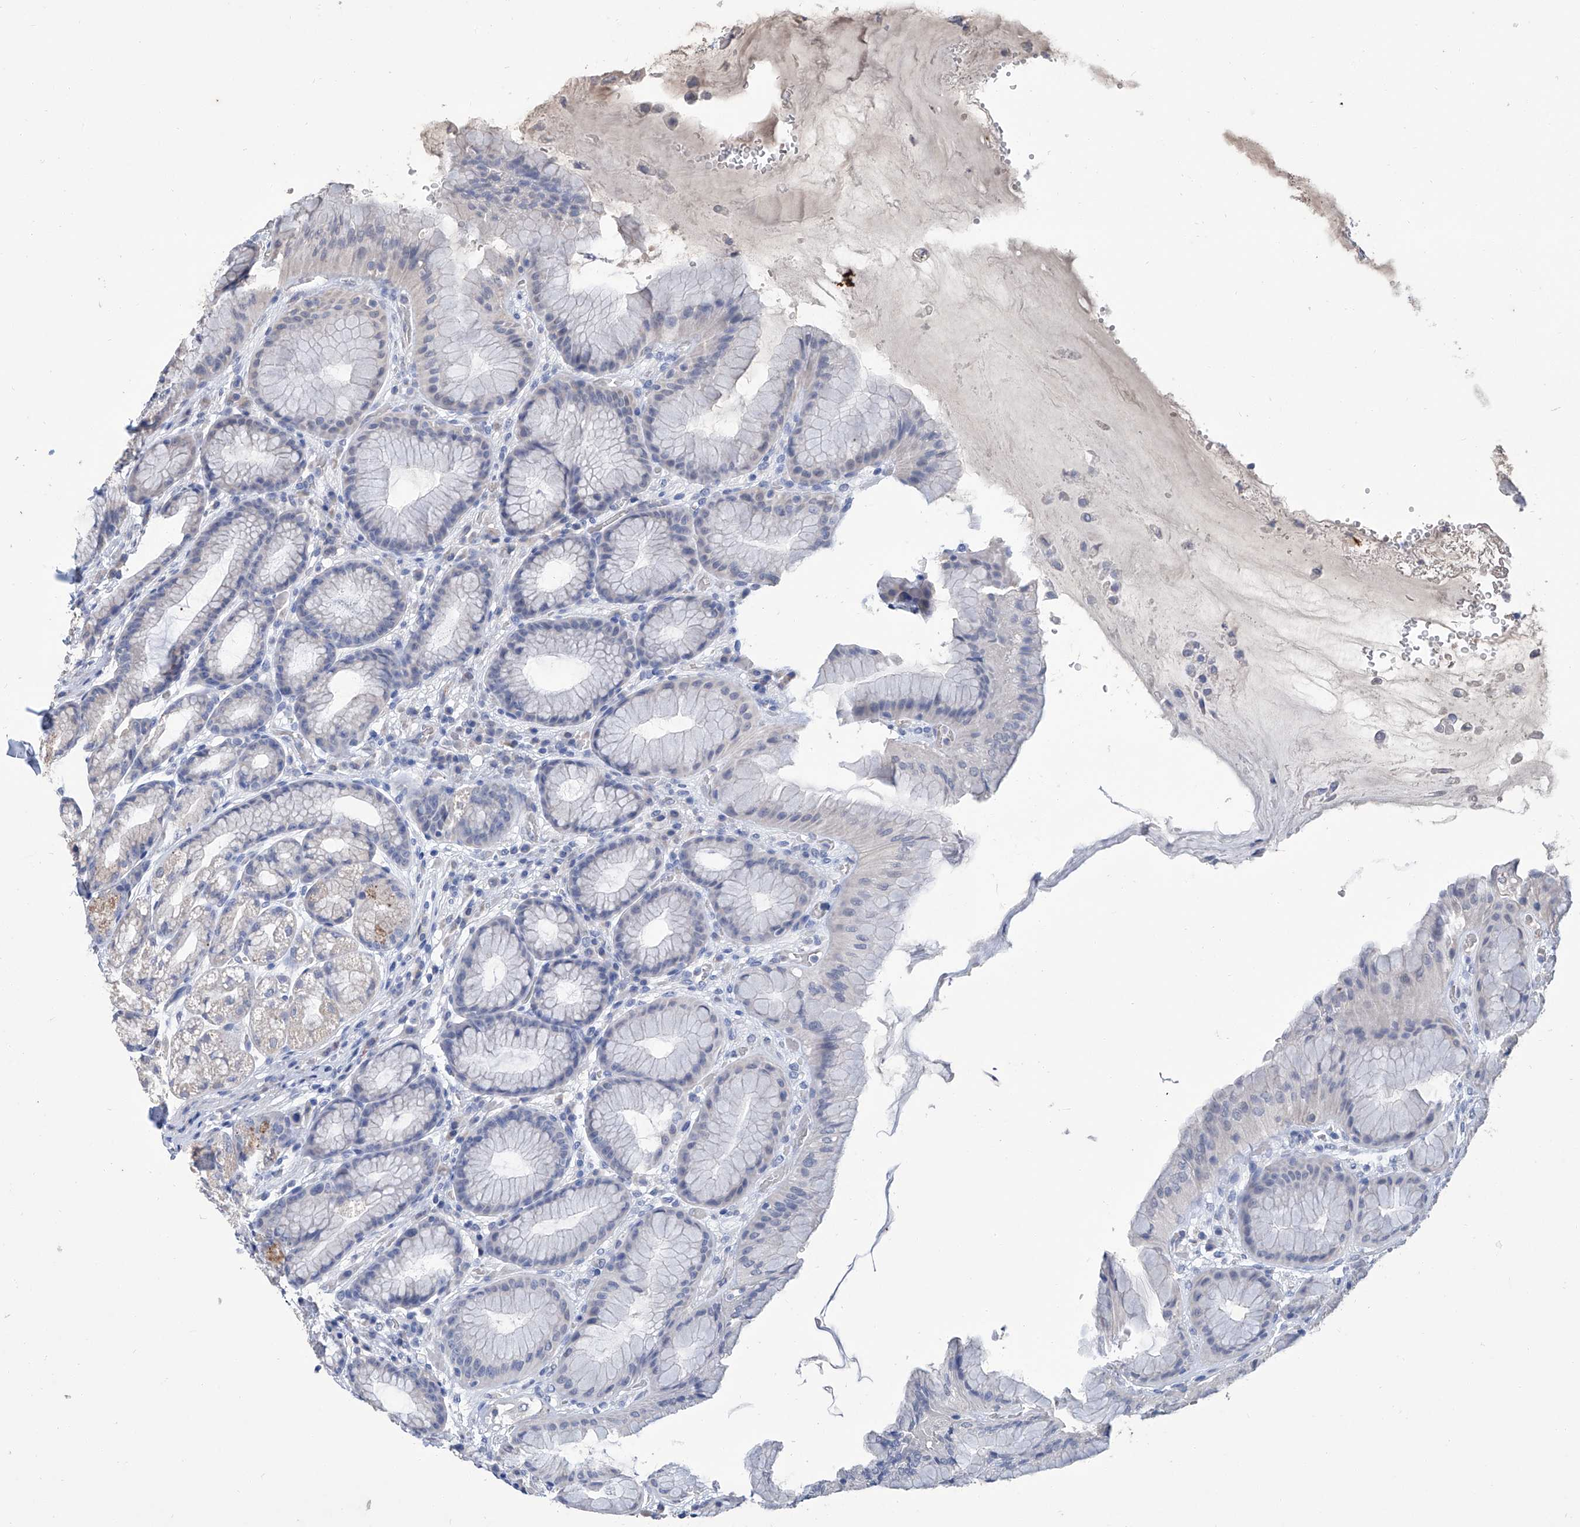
{"staining": {"intensity": "negative", "quantity": "none", "location": "none"}, "tissue": "stomach", "cell_type": "Glandular cells", "image_type": "normal", "snomed": [{"axis": "morphology", "description": "Normal tissue, NOS"}, {"axis": "topography", "description": "Stomach"}], "caption": "Glandular cells are negative for protein expression in normal human stomach. (DAB (3,3'-diaminobenzidine) immunohistochemistry visualized using brightfield microscopy, high magnification).", "gene": "GPT", "patient": {"sex": "male", "age": 57}}